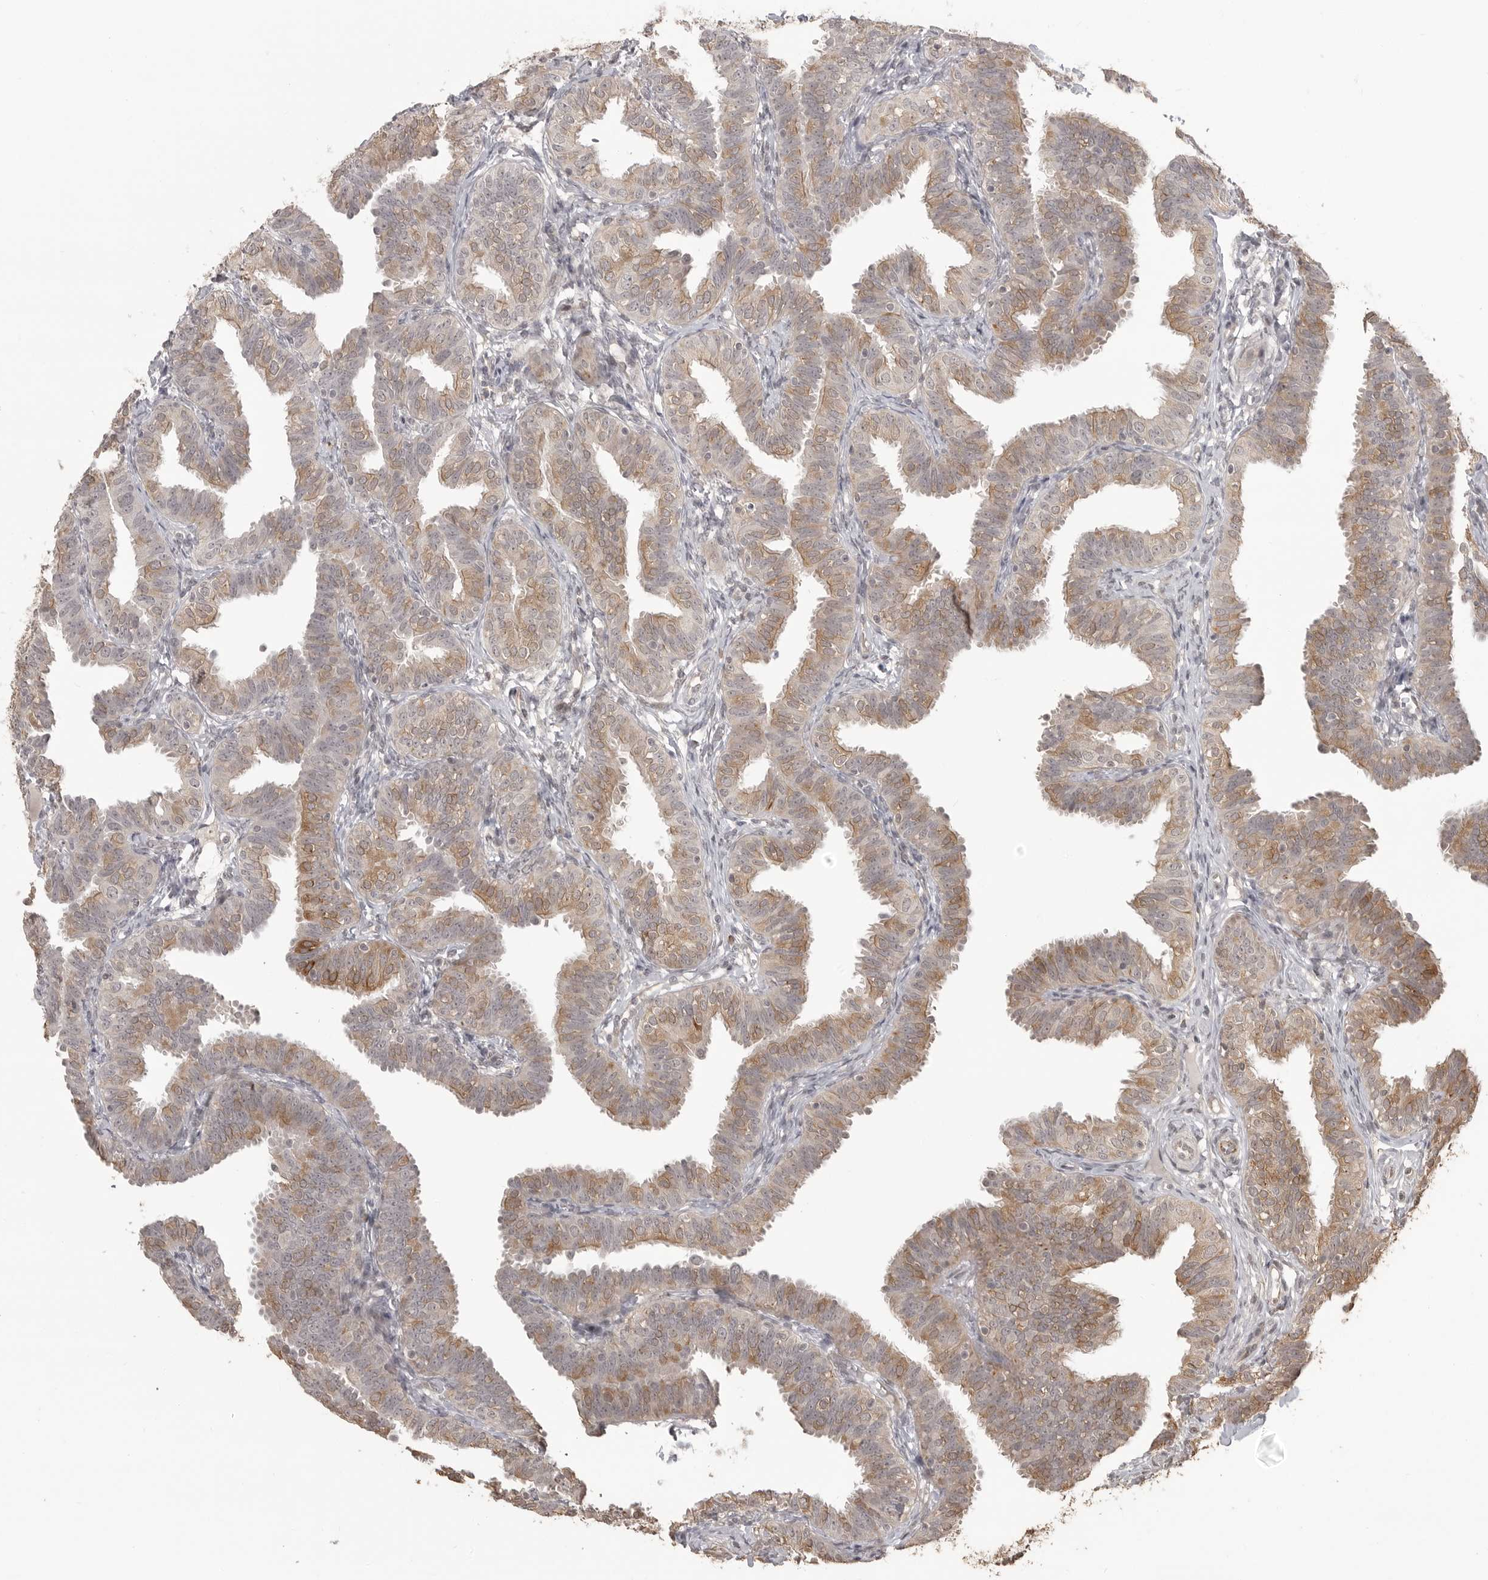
{"staining": {"intensity": "moderate", "quantity": ">75%", "location": "cytoplasmic/membranous"}, "tissue": "fallopian tube", "cell_type": "Glandular cells", "image_type": "normal", "snomed": [{"axis": "morphology", "description": "Normal tissue, NOS"}, {"axis": "topography", "description": "Fallopian tube"}], "caption": "Protein staining of normal fallopian tube exhibits moderate cytoplasmic/membranous expression in about >75% of glandular cells.", "gene": "SMG8", "patient": {"sex": "female", "age": 35}}